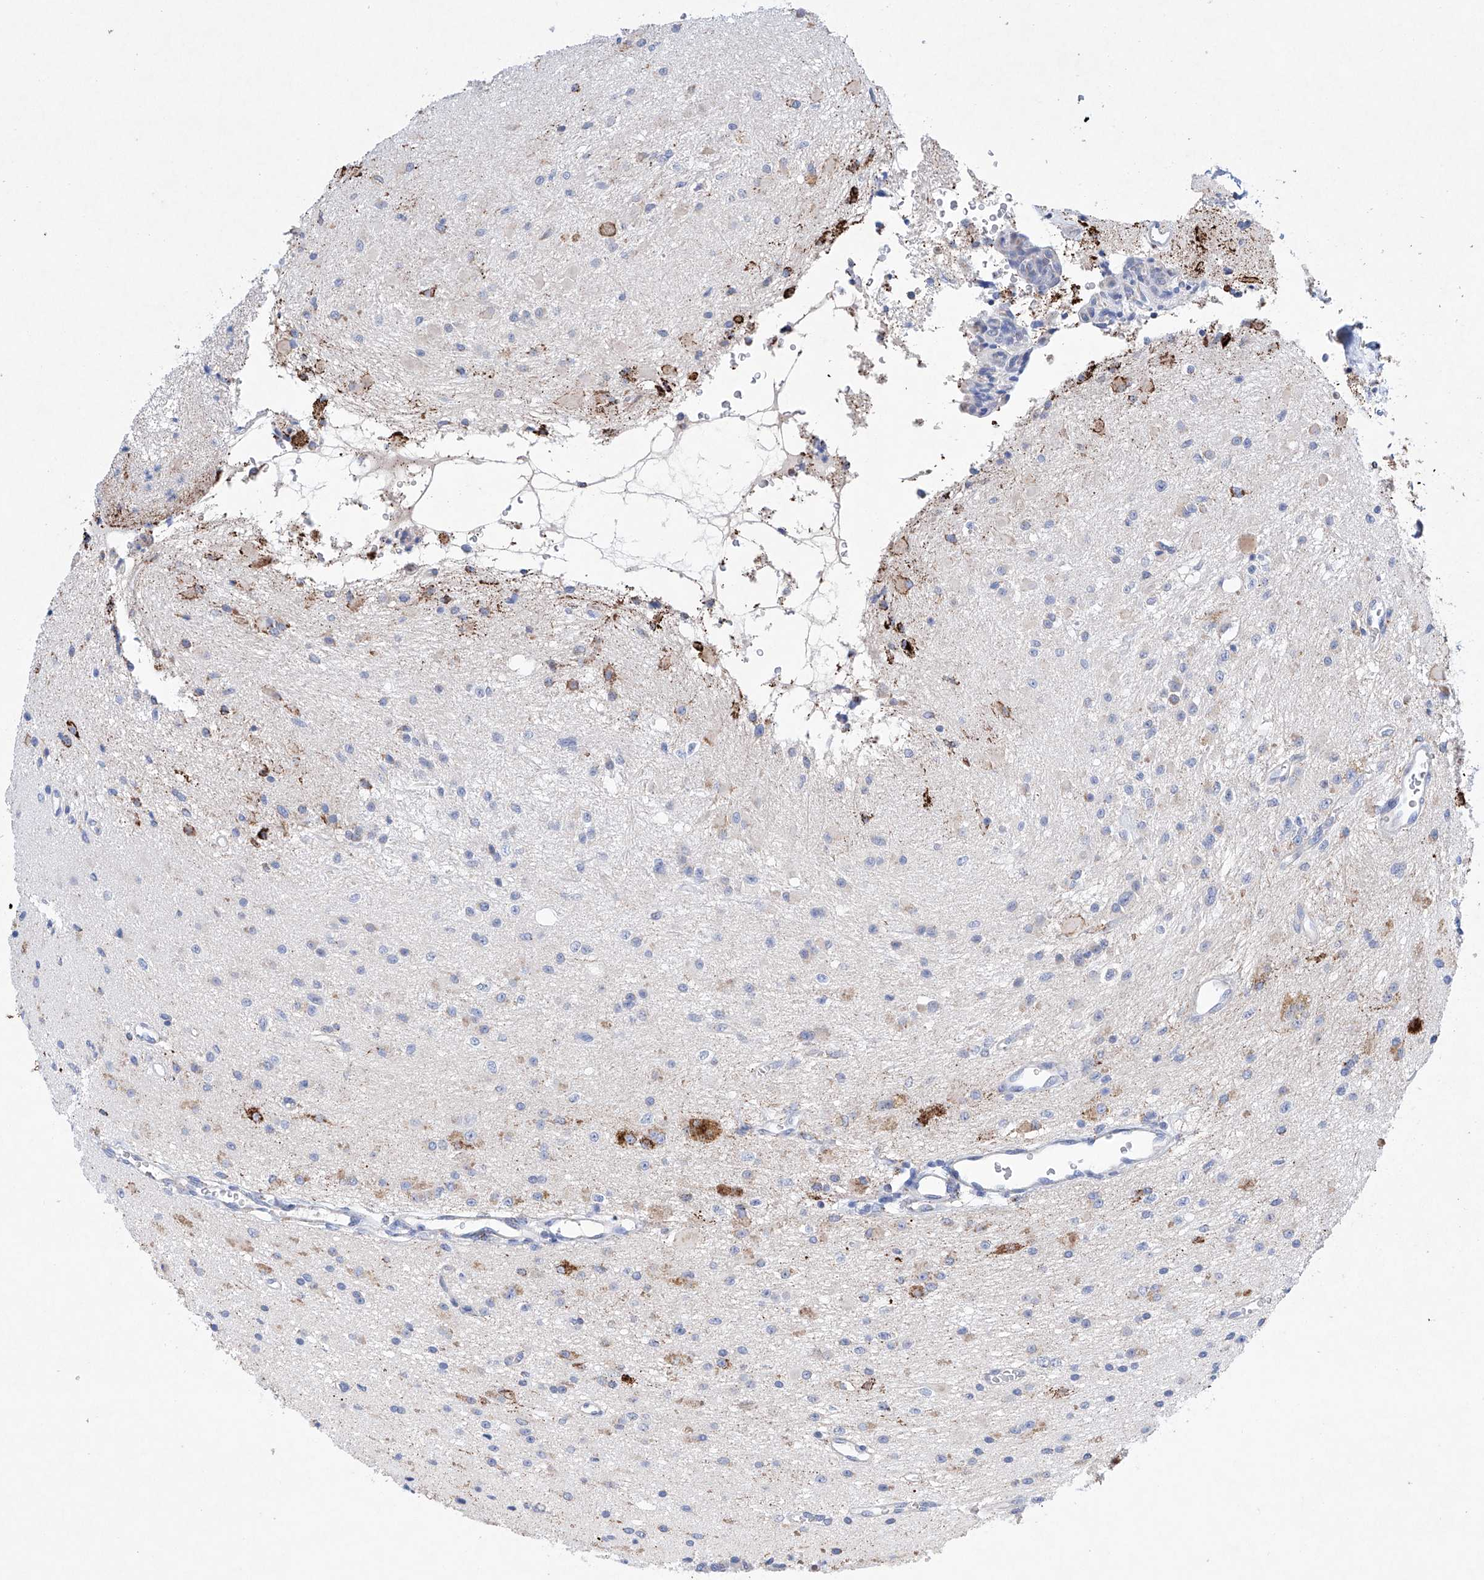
{"staining": {"intensity": "negative", "quantity": "none", "location": "none"}, "tissue": "glioma", "cell_type": "Tumor cells", "image_type": "cancer", "snomed": [{"axis": "morphology", "description": "Glioma, malignant, High grade"}, {"axis": "topography", "description": "Brain"}], "caption": "This is an immunohistochemistry (IHC) histopathology image of malignant high-grade glioma. There is no positivity in tumor cells.", "gene": "NRROS", "patient": {"sex": "male", "age": 34}}